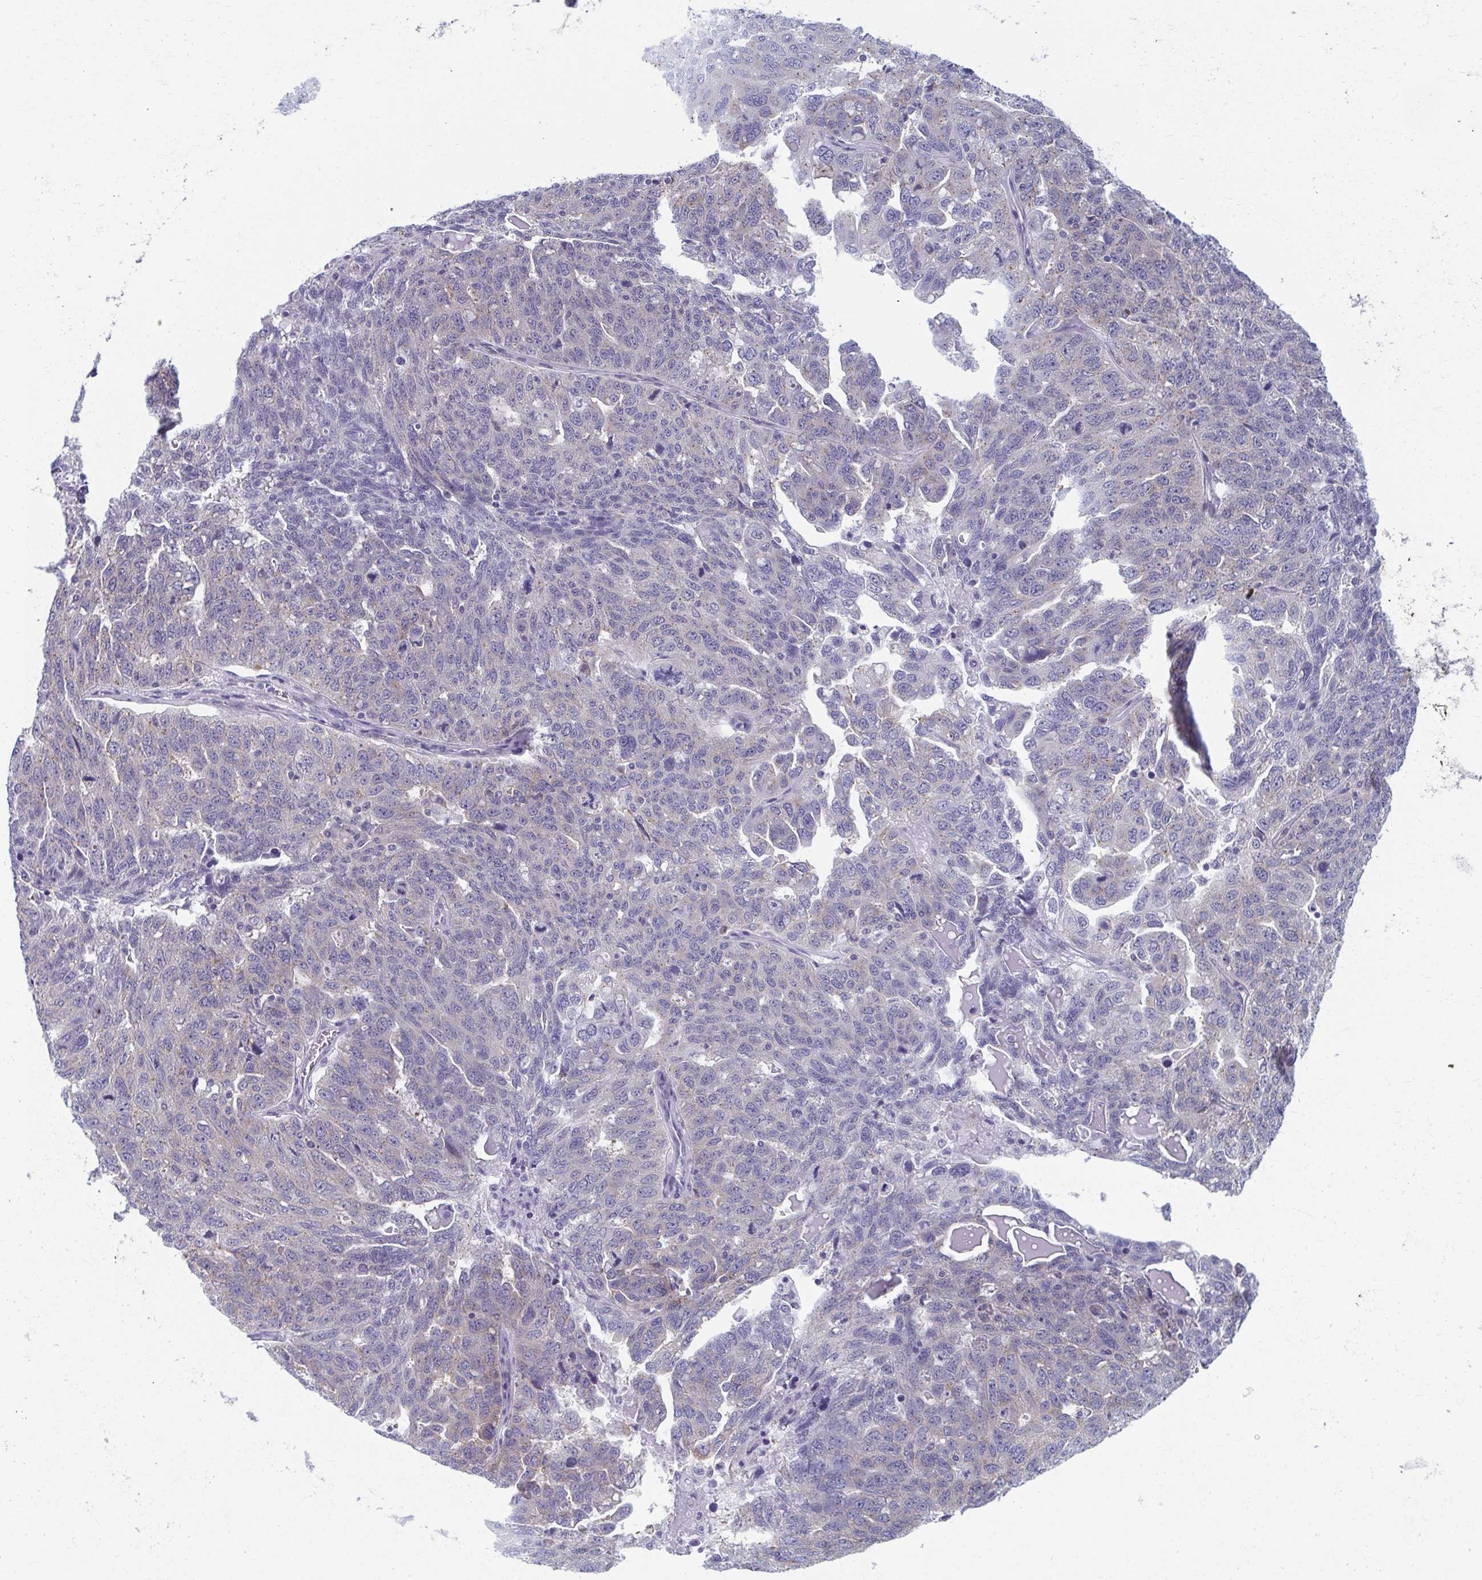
{"staining": {"intensity": "negative", "quantity": "none", "location": "none"}, "tissue": "ovarian cancer", "cell_type": "Tumor cells", "image_type": "cancer", "snomed": [{"axis": "morphology", "description": "Cystadenocarcinoma, serous, NOS"}, {"axis": "topography", "description": "Ovary"}], "caption": "Immunohistochemical staining of ovarian serous cystadenocarcinoma exhibits no significant staining in tumor cells.", "gene": "TMEM108", "patient": {"sex": "female", "age": 71}}